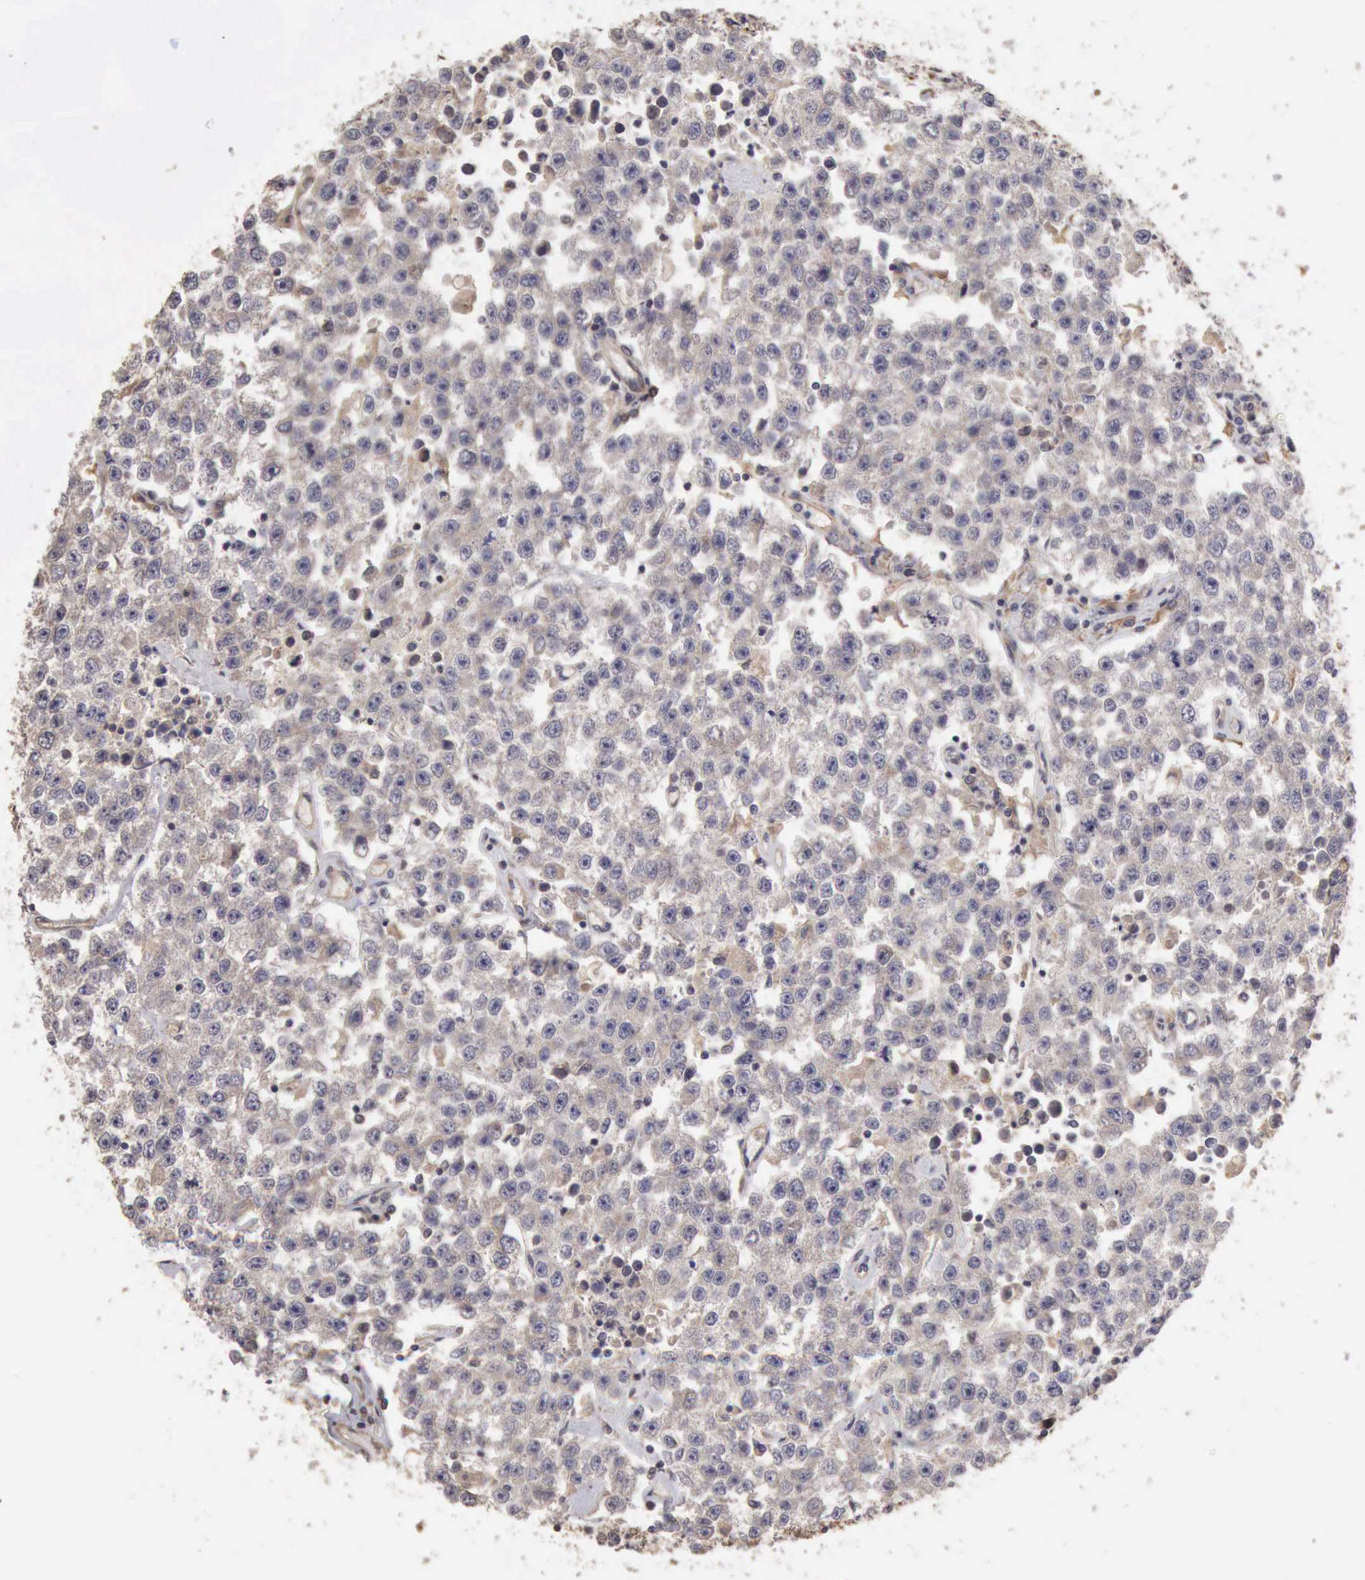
{"staining": {"intensity": "negative", "quantity": "none", "location": "none"}, "tissue": "testis cancer", "cell_type": "Tumor cells", "image_type": "cancer", "snomed": [{"axis": "morphology", "description": "Seminoma, NOS"}, {"axis": "topography", "description": "Testis"}], "caption": "Testis seminoma was stained to show a protein in brown. There is no significant staining in tumor cells.", "gene": "BMX", "patient": {"sex": "male", "age": 52}}